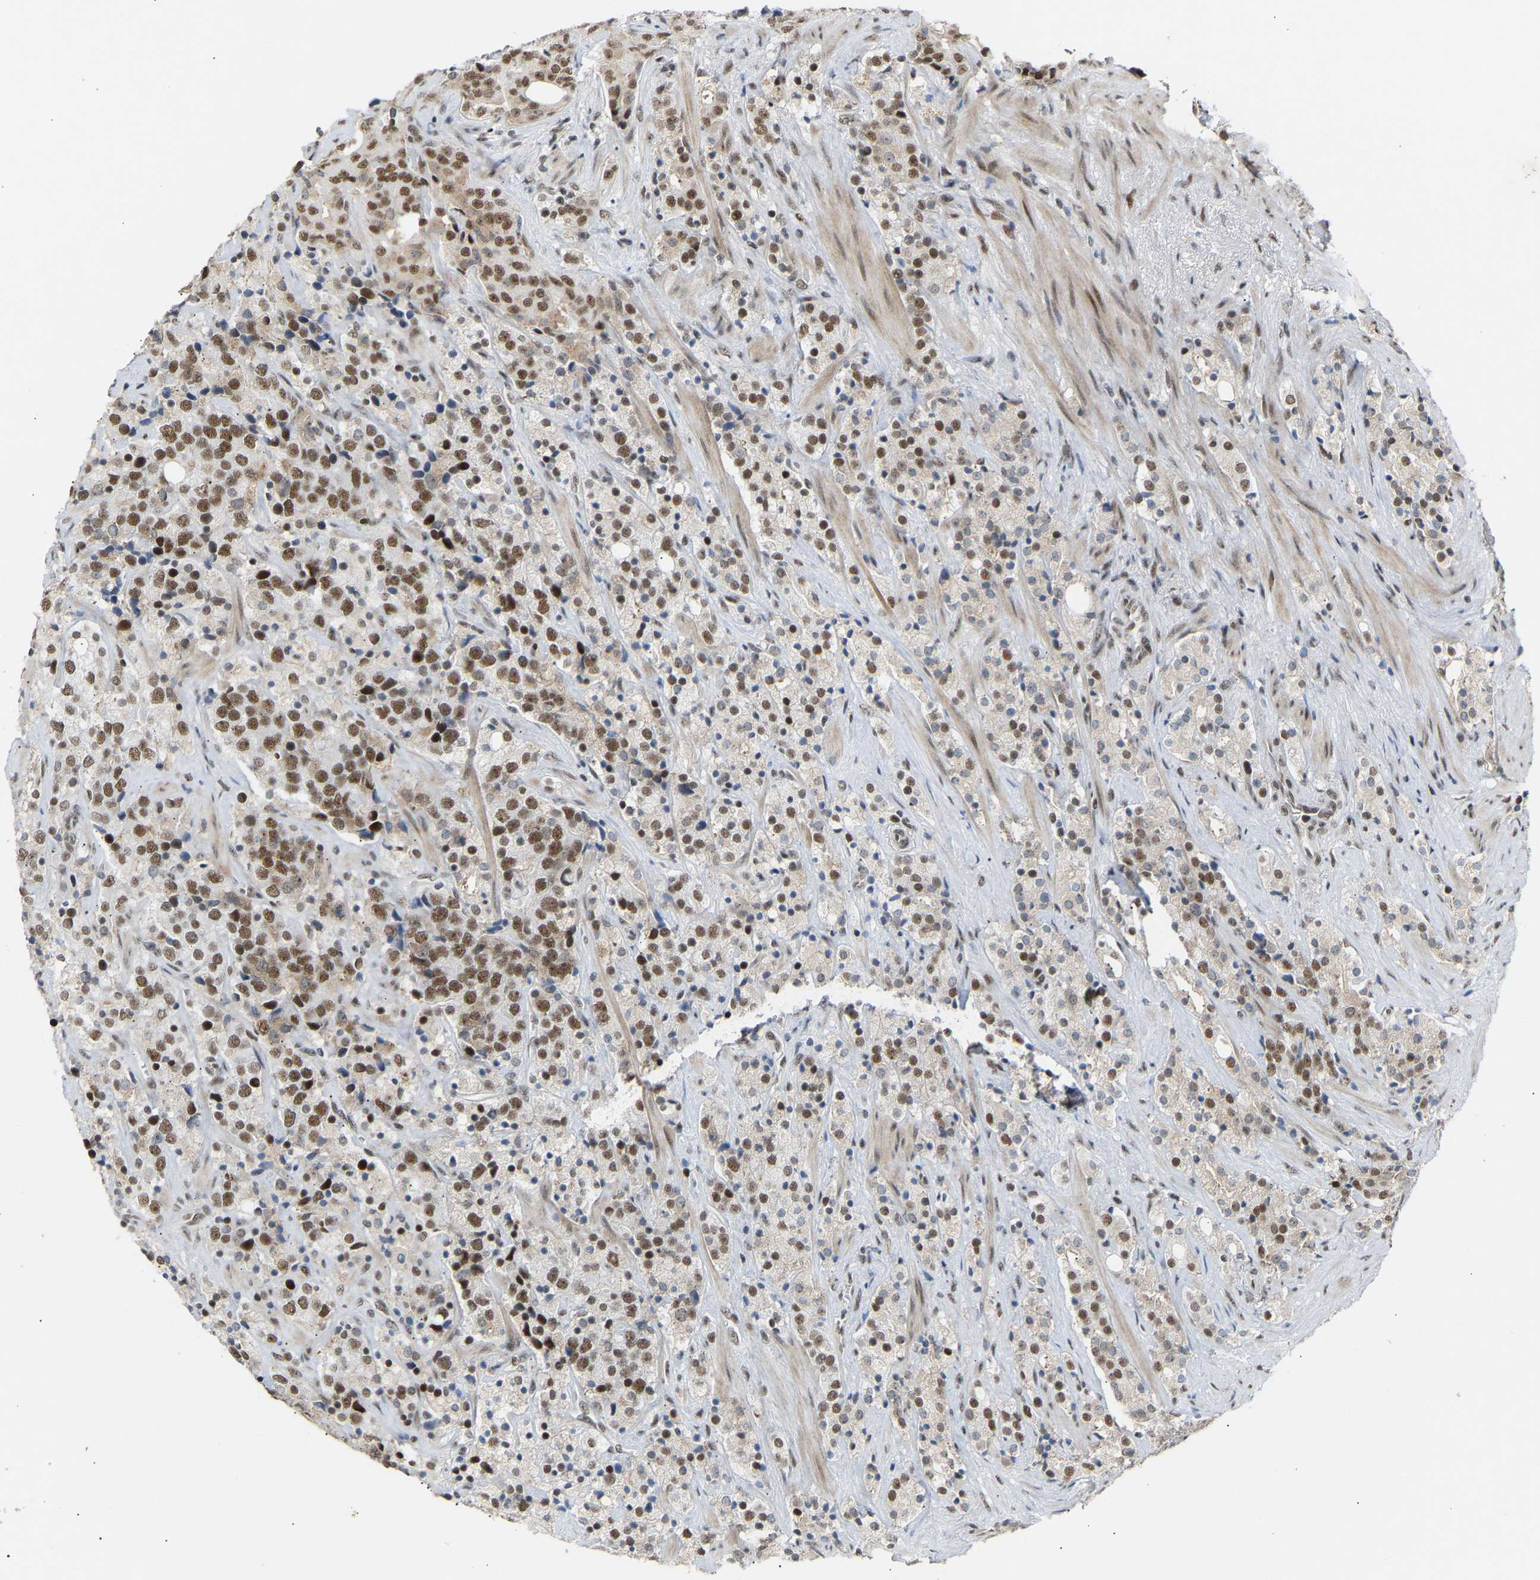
{"staining": {"intensity": "moderate", "quantity": "25%-75%", "location": "nuclear"}, "tissue": "prostate cancer", "cell_type": "Tumor cells", "image_type": "cancer", "snomed": [{"axis": "morphology", "description": "Adenocarcinoma, High grade"}, {"axis": "topography", "description": "Prostate"}], "caption": "This micrograph exhibits IHC staining of prostate cancer (adenocarcinoma (high-grade)), with medium moderate nuclear expression in about 25%-75% of tumor cells.", "gene": "NELFB", "patient": {"sex": "male", "age": 71}}